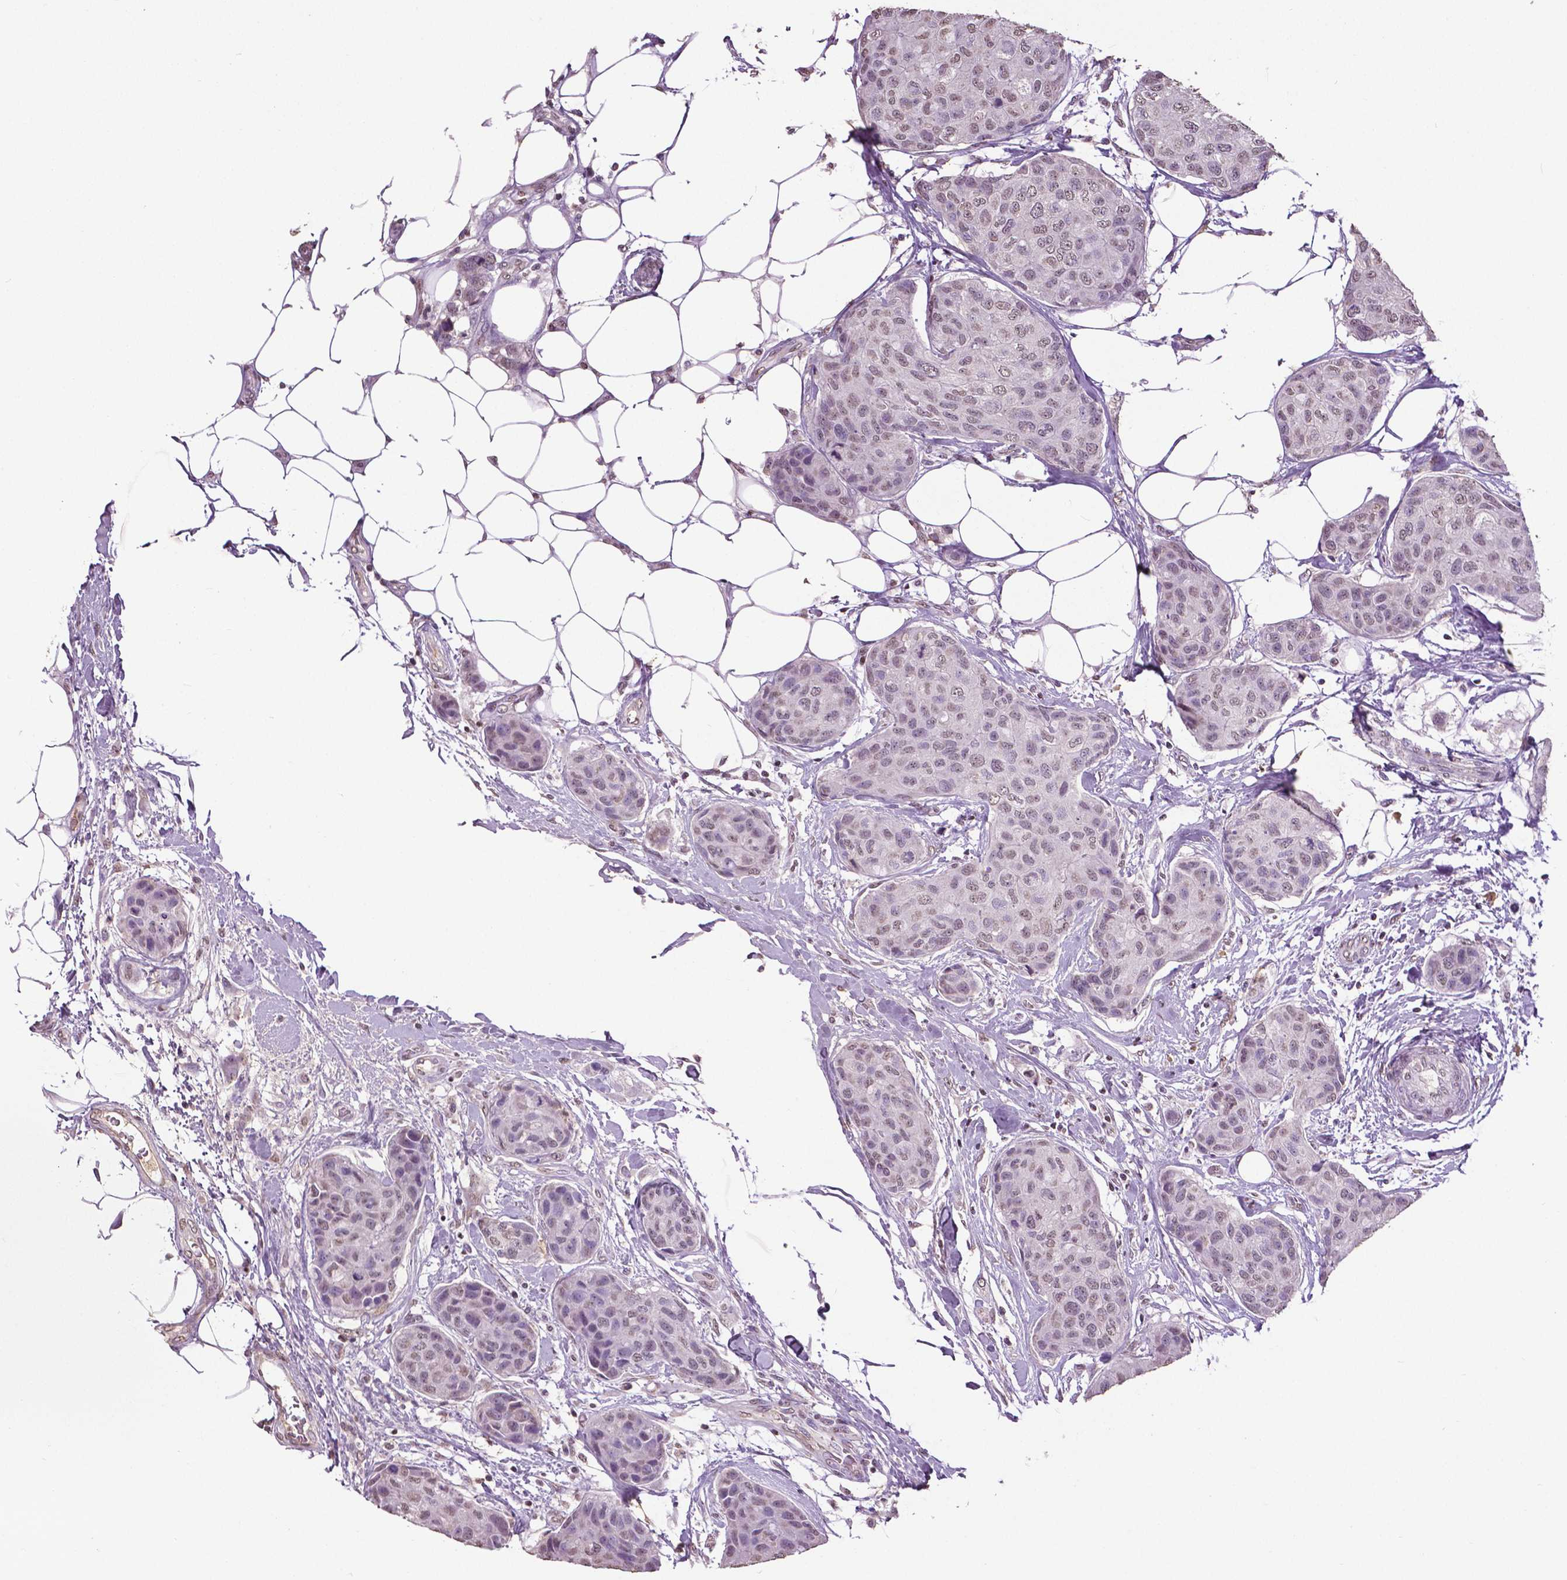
{"staining": {"intensity": "weak", "quantity": "<25%", "location": "nuclear"}, "tissue": "breast cancer", "cell_type": "Tumor cells", "image_type": "cancer", "snomed": [{"axis": "morphology", "description": "Duct carcinoma"}, {"axis": "topography", "description": "Breast"}], "caption": "This is an IHC micrograph of human breast cancer (invasive ductal carcinoma). There is no positivity in tumor cells.", "gene": "RUNX3", "patient": {"sex": "female", "age": 80}}